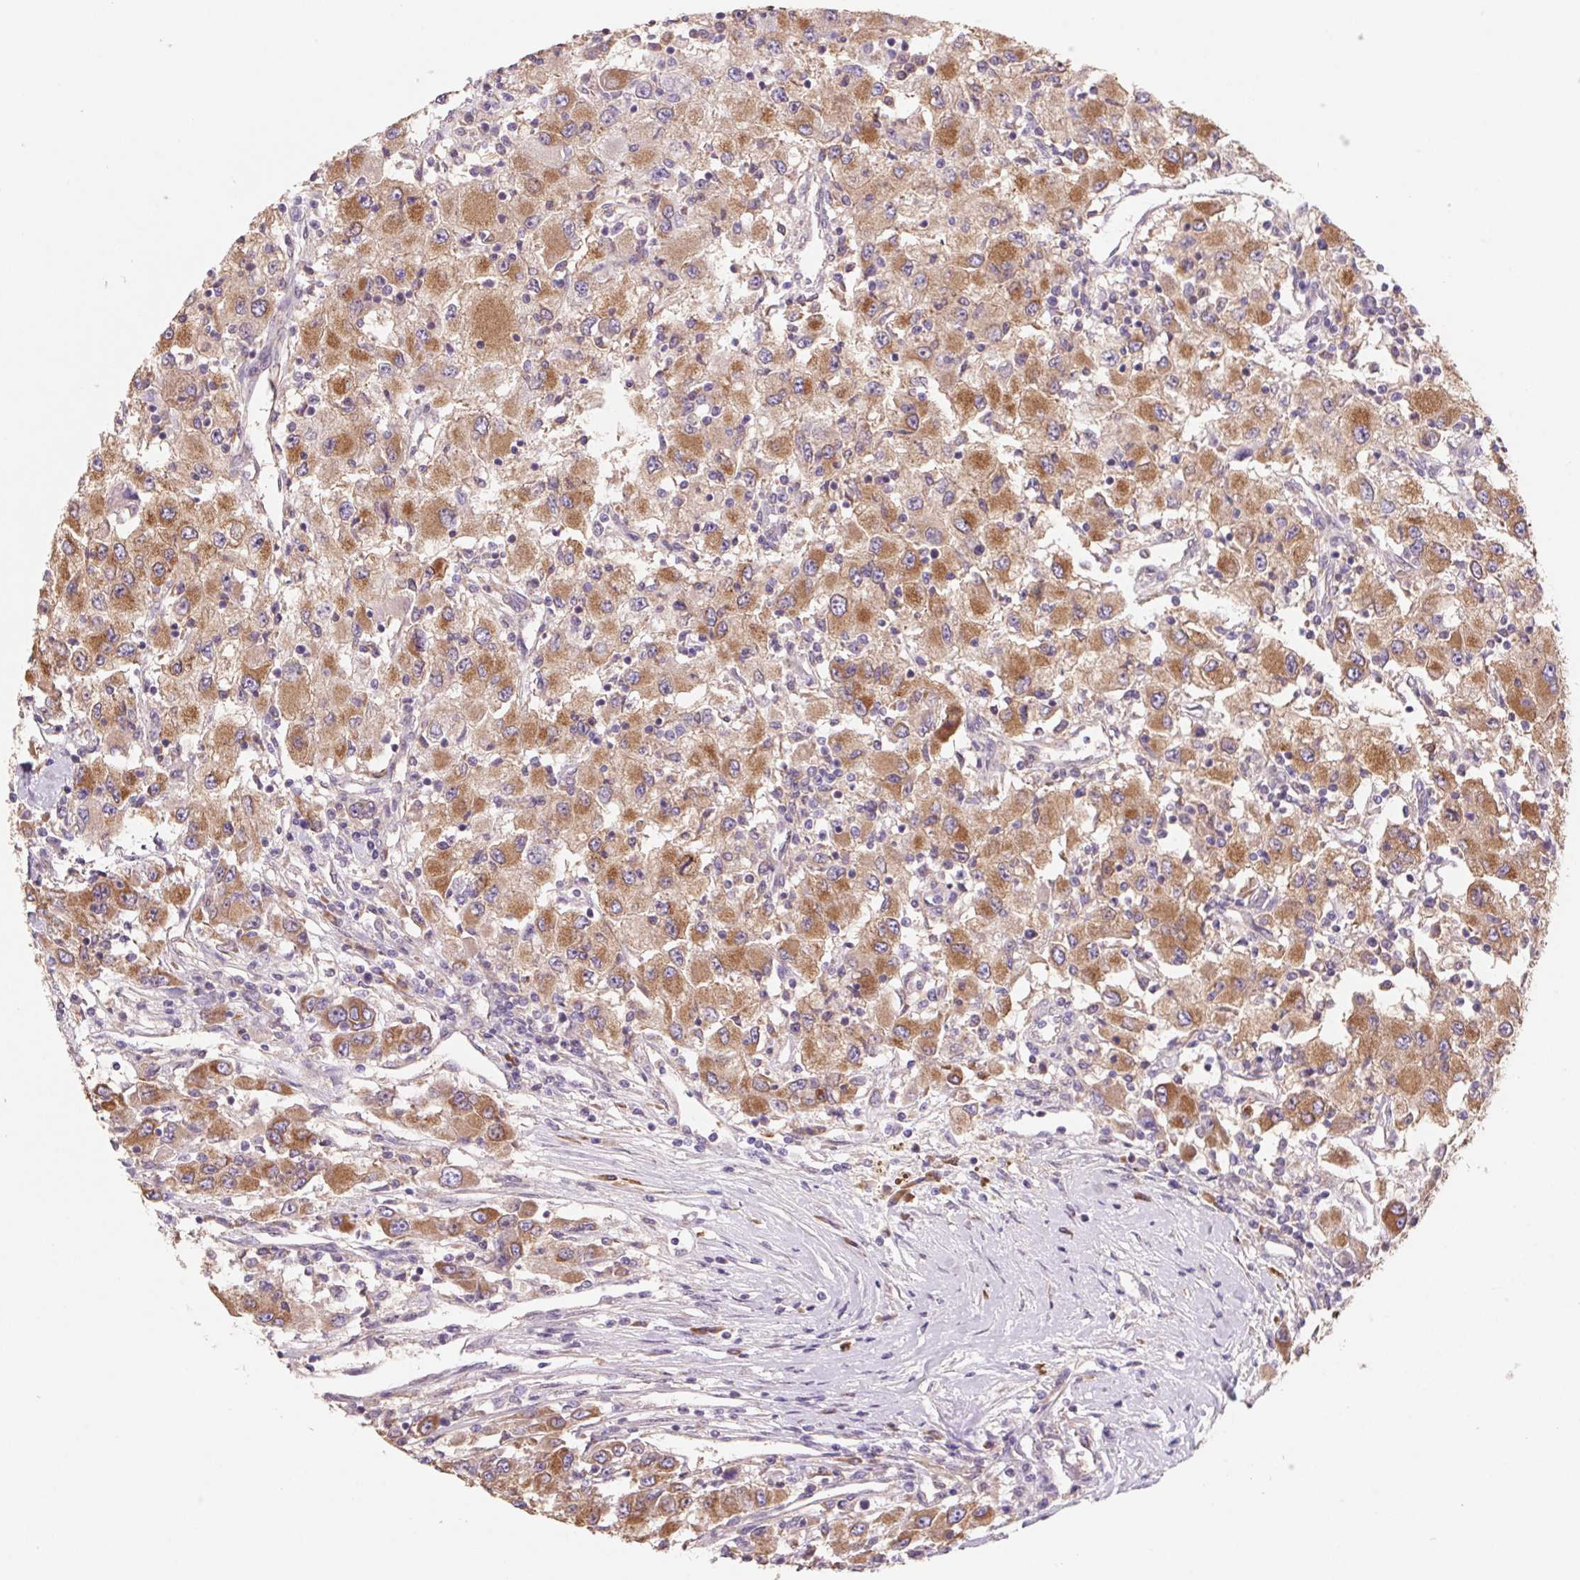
{"staining": {"intensity": "moderate", "quantity": ">75%", "location": "cytoplasmic/membranous"}, "tissue": "renal cancer", "cell_type": "Tumor cells", "image_type": "cancer", "snomed": [{"axis": "morphology", "description": "Adenocarcinoma, NOS"}, {"axis": "topography", "description": "Kidney"}], "caption": "Human renal cancer stained for a protein (brown) shows moderate cytoplasmic/membranous positive staining in about >75% of tumor cells.", "gene": "RAB1A", "patient": {"sex": "female", "age": 67}}